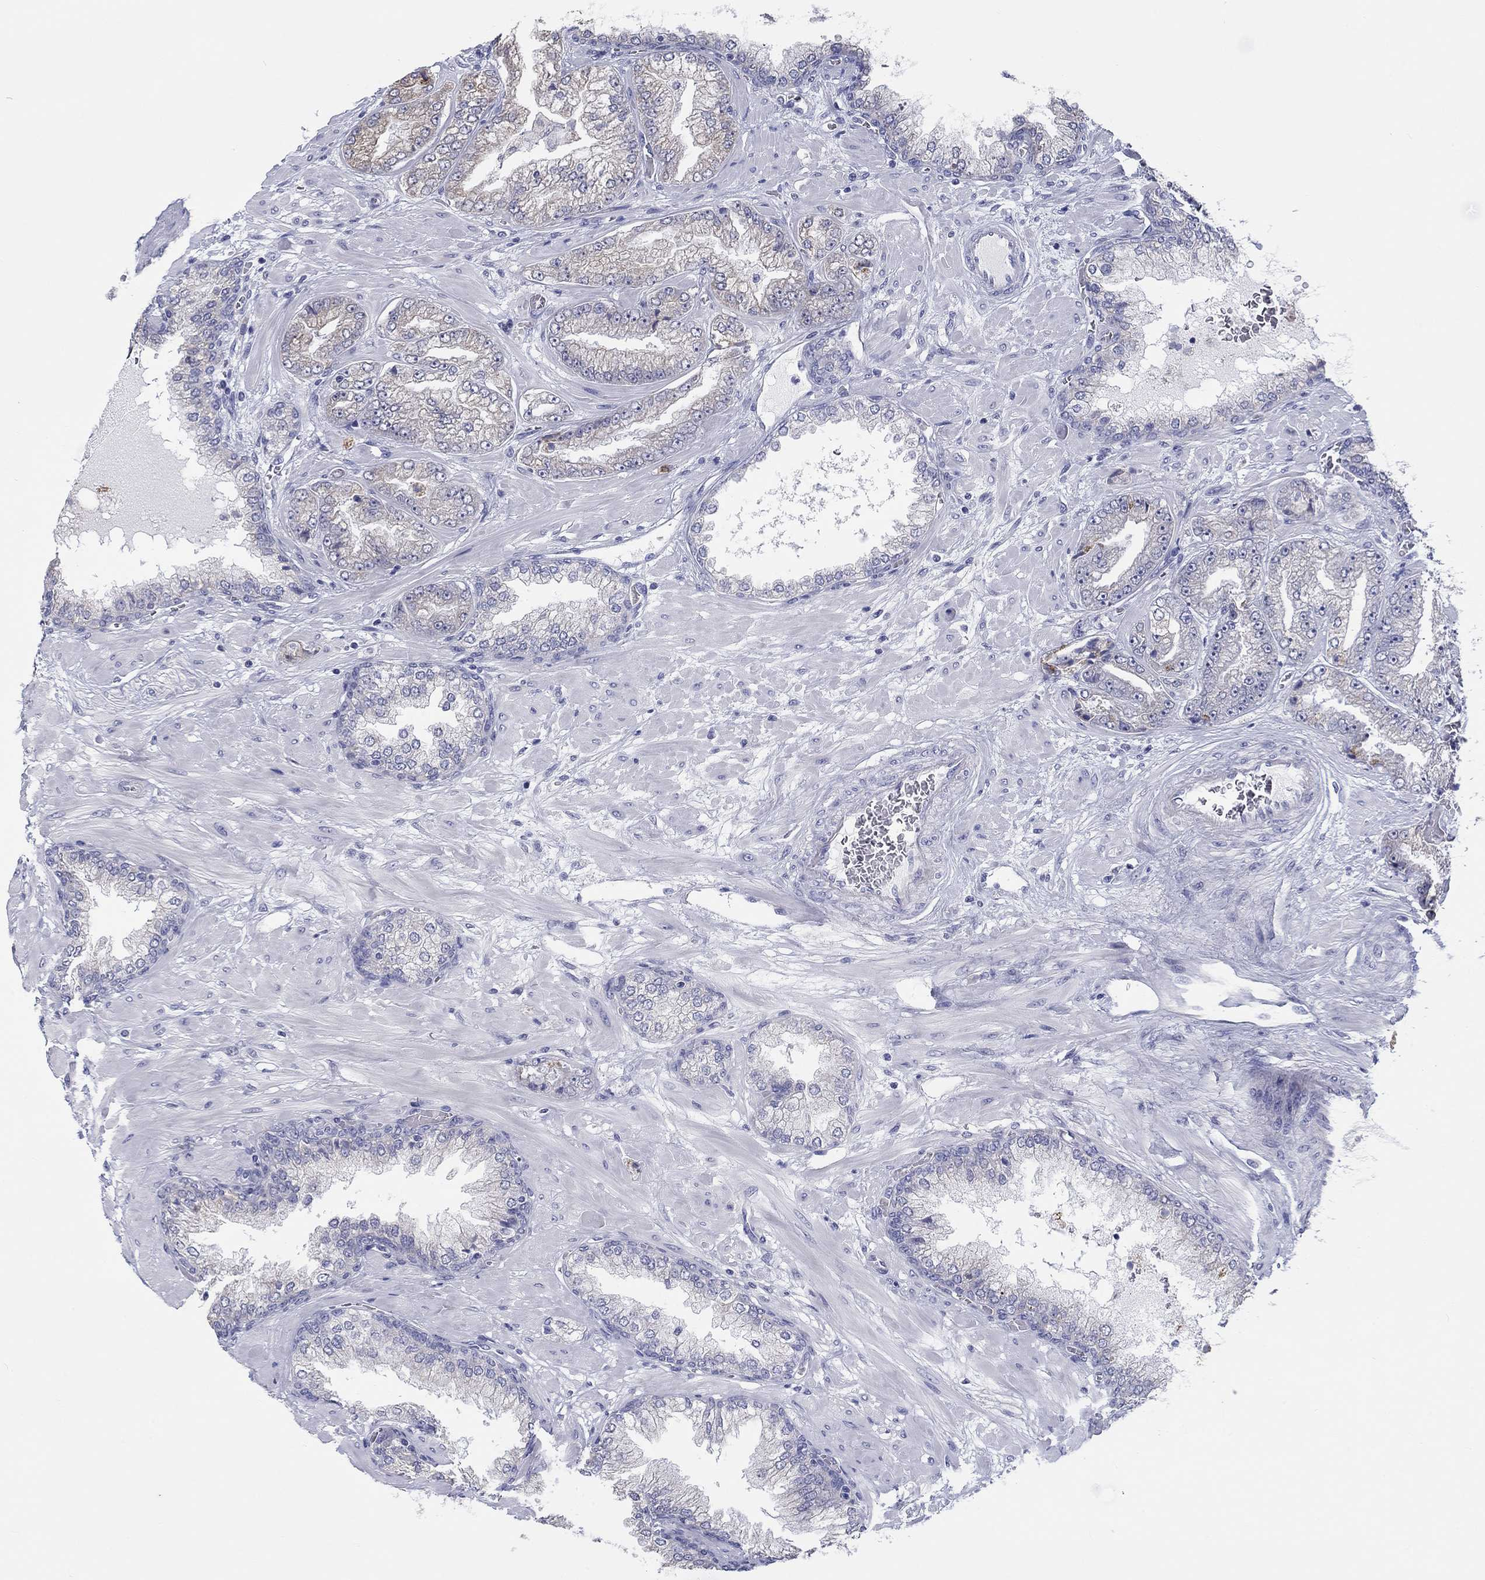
{"staining": {"intensity": "weak", "quantity": "<25%", "location": "cytoplasmic/membranous"}, "tissue": "prostate cancer", "cell_type": "Tumor cells", "image_type": "cancer", "snomed": [{"axis": "morphology", "description": "Adenocarcinoma, Low grade"}, {"axis": "topography", "description": "Prostate"}], "caption": "Prostate cancer stained for a protein using immunohistochemistry shows no expression tumor cells.", "gene": "LRRC4C", "patient": {"sex": "male", "age": 57}}